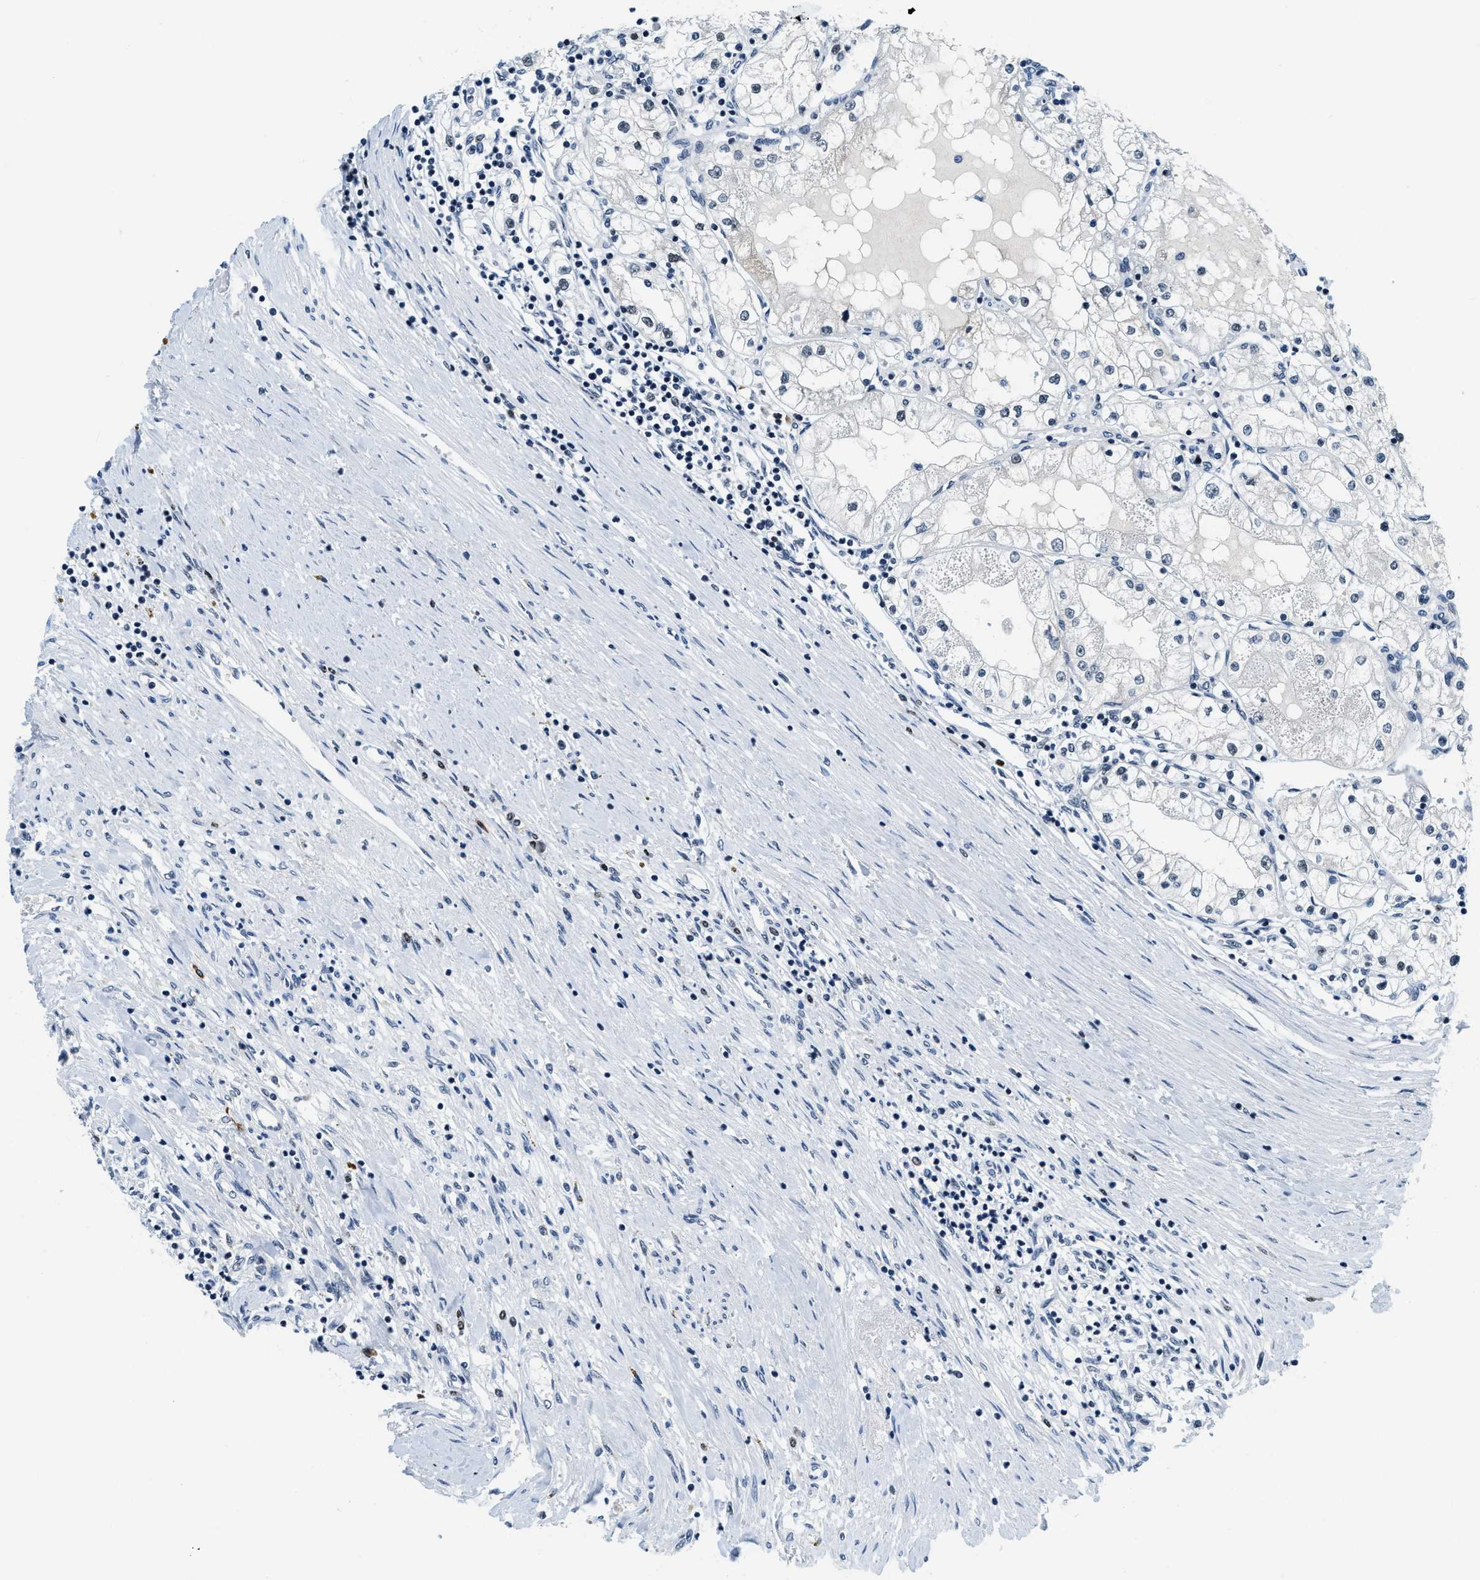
{"staining": {"intensity": "negative", "quantity": "none", "location": "none"}, "tissue": "renal cancer", "cell_type": "Tumor cells", "image_type": "cancer", "snomed": [{"axis": "morphology", "description": "Adenocarcinoma, NOS"}, {"axis": "topography", "description": "Kidney"}], "caption": "The micrograph exhibits no significant staining in tumor cells of adenocarcinoma (renal).", "gene": "TOP1", "patient": {"sex": "male", "age": 68}}